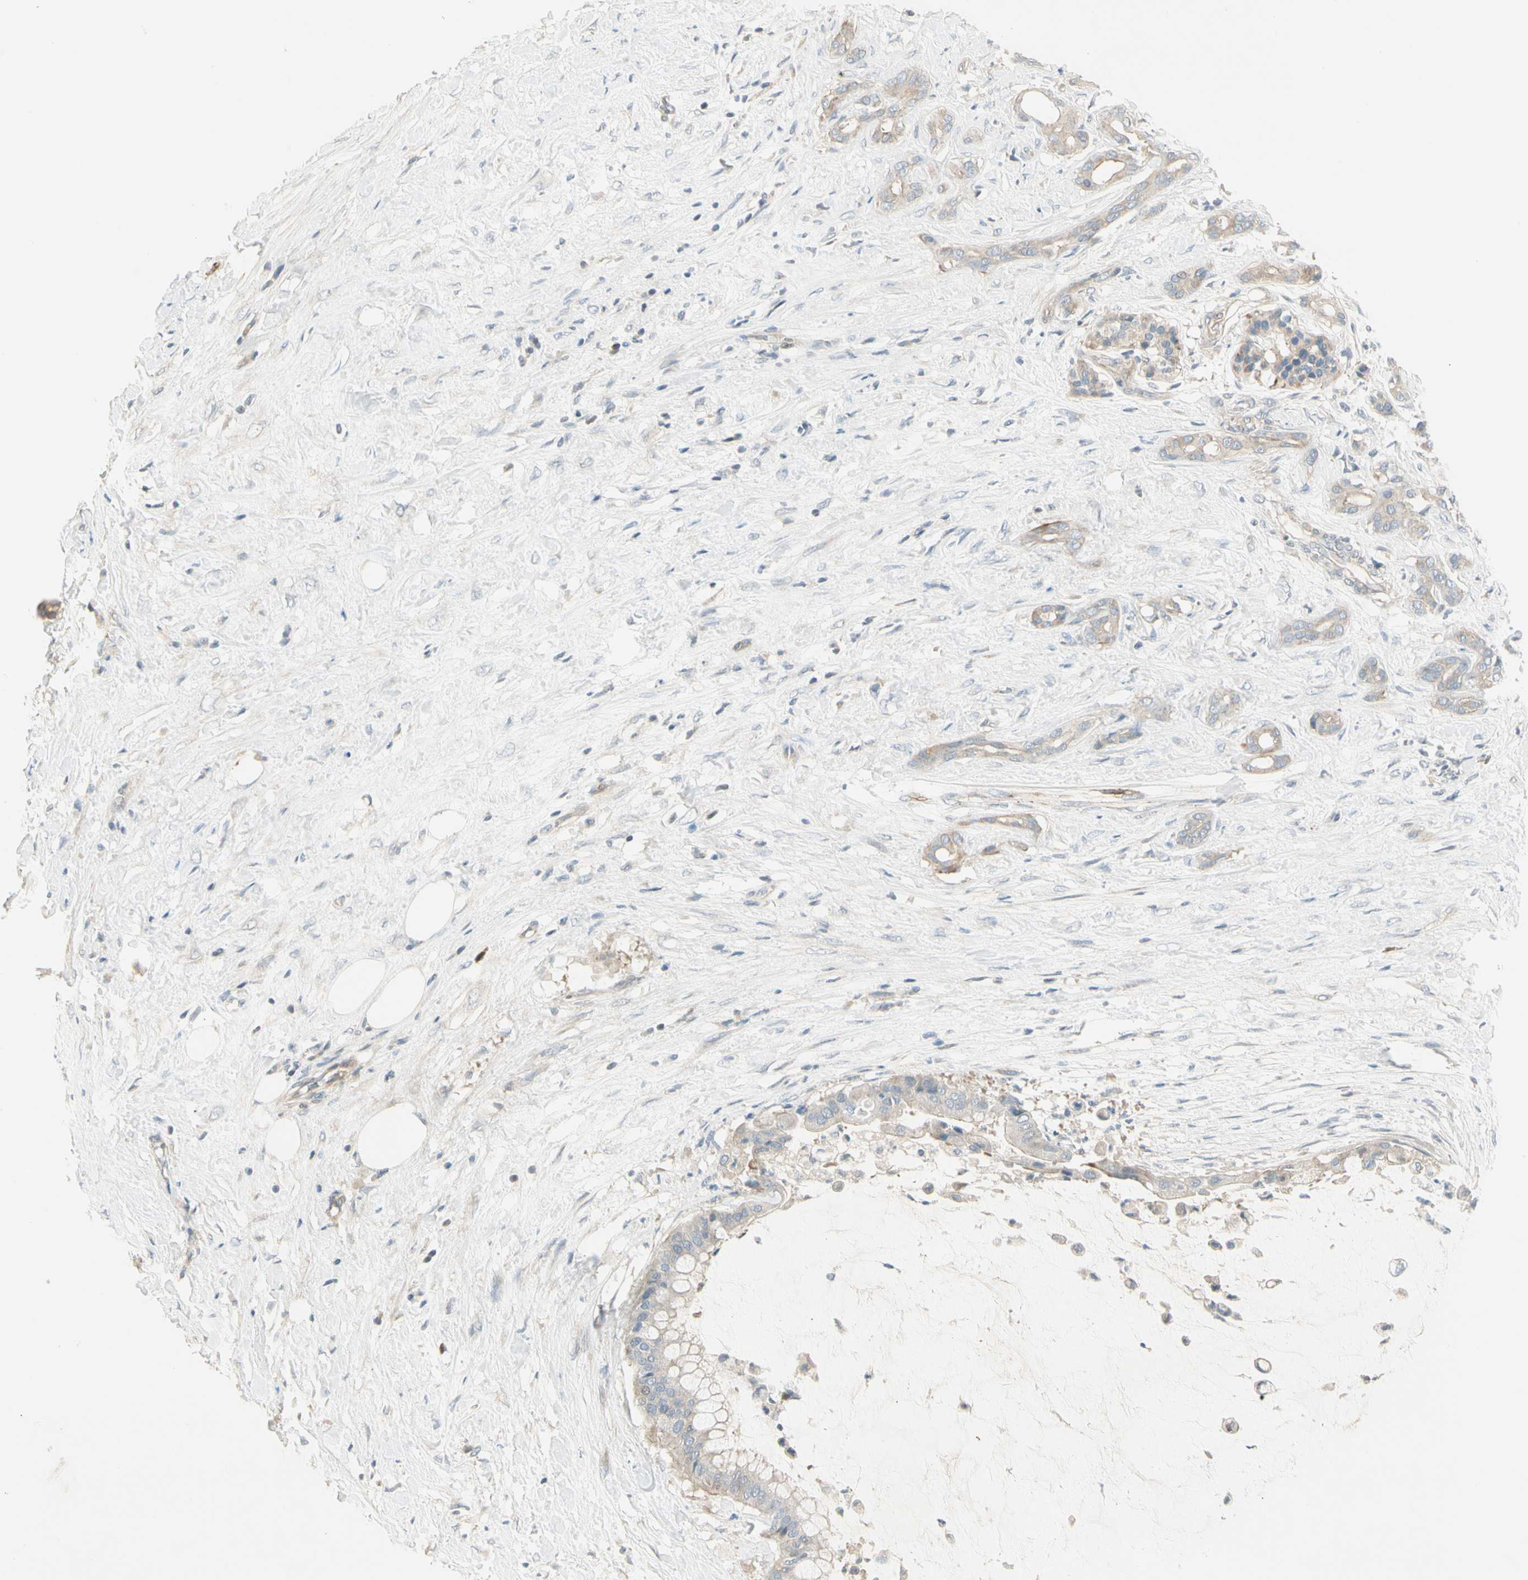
{"staining": {"intensity": "weak", "quantity": ">75%", "location": "cytoplasmic/membranous"}, "tissue": "pancreatic cancer", "cell_type": "Tumor cells", "image_type": "cancer", "snomed": [{"axis": "morphology", "description": "Adenocarcinoma, NOS"}, {"axis": "topography", "description": "Pancreas"}], "caption": "Human pancreatic cancer (adenocarcinoma) stained with a brown dye demonstrates weak cytoplasmic/membranous positive positivity in about >75% of tumor cells.", "gene": "ADGRA3", "patient": {"sex": "male", "age": 41}}